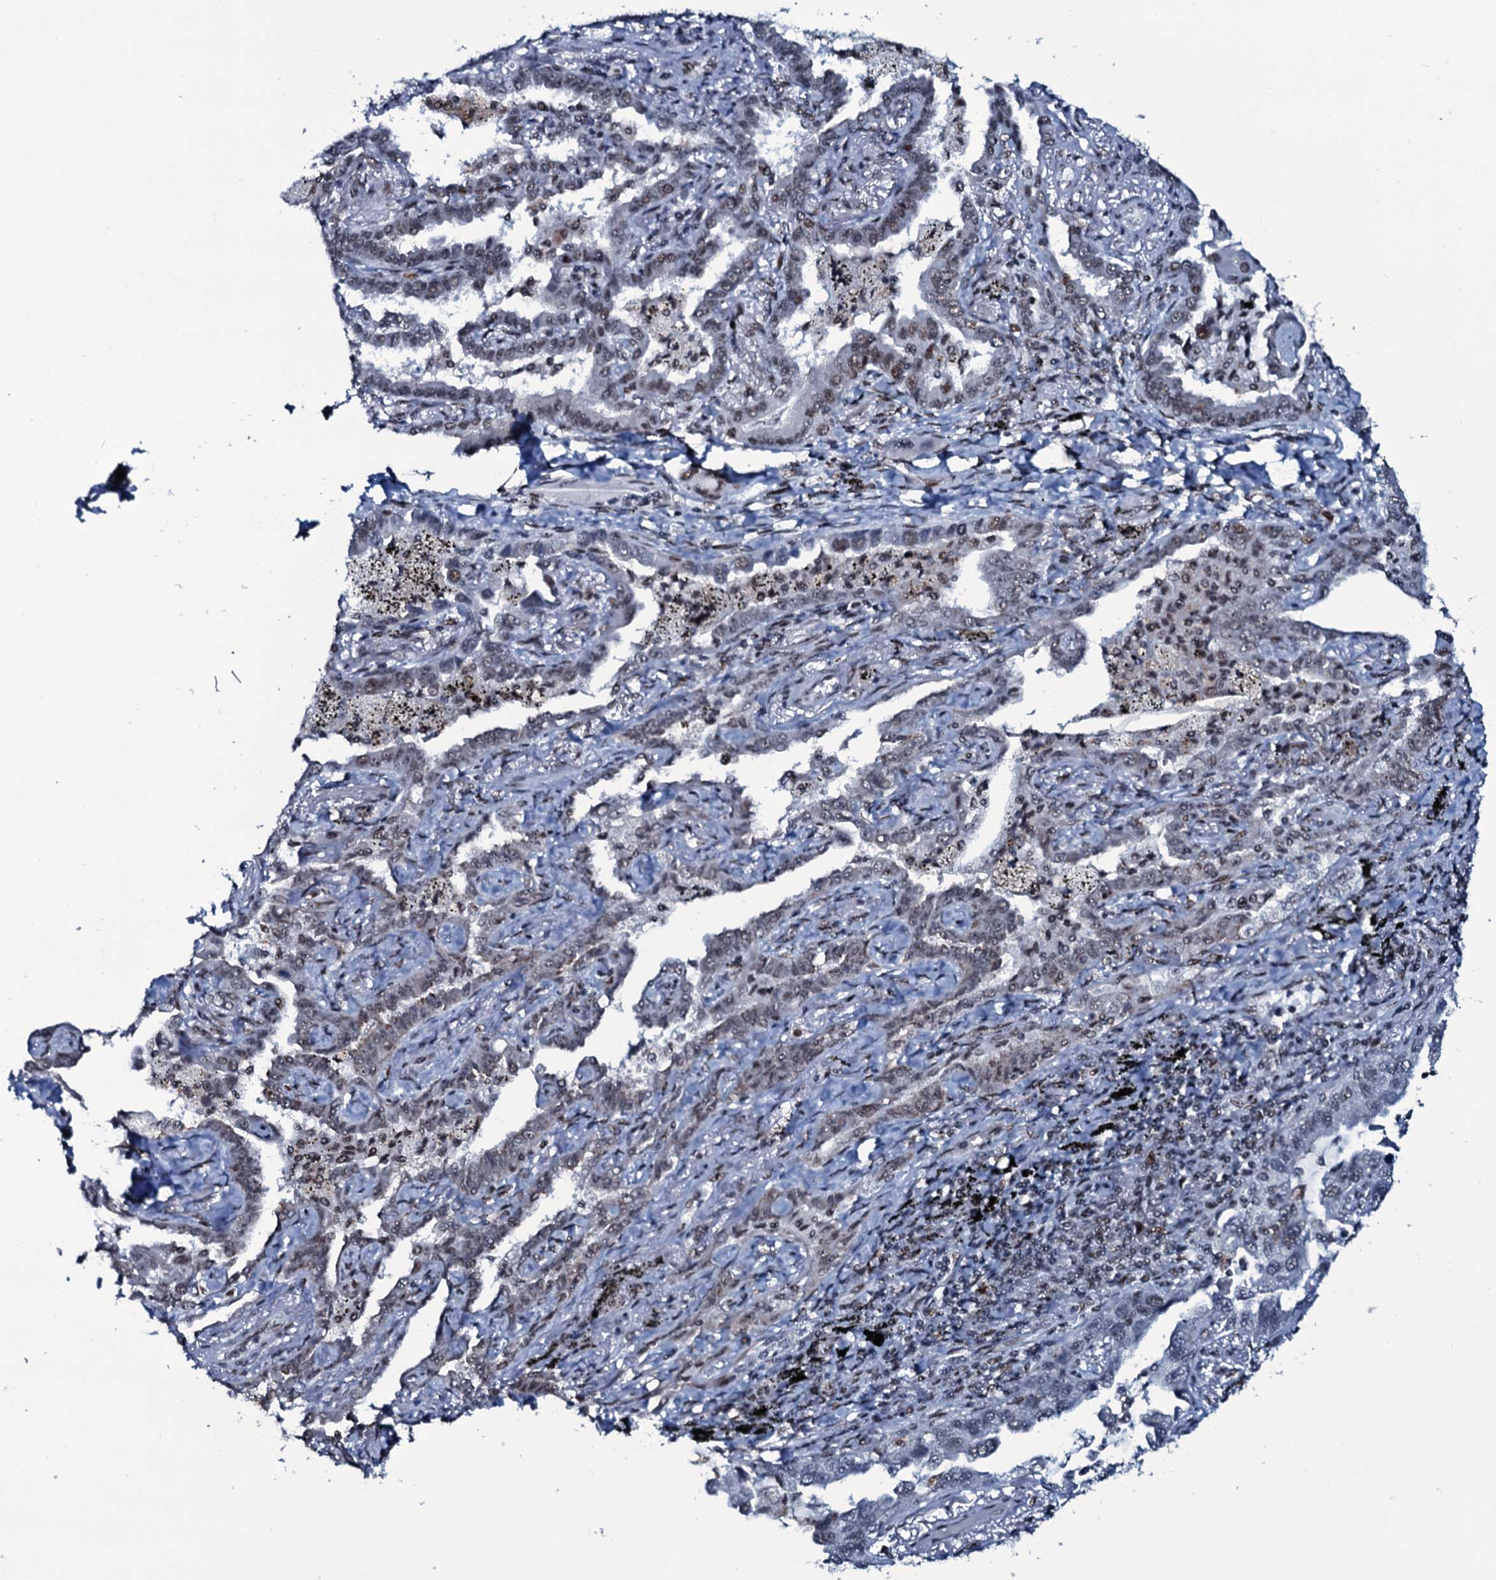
{"staining": {"intensity": "weak", "quantity": "<25%", "location": "nuclear"}, "tissue": "lung cancer", "cell_type": "Tumor cells", "image_type": "cancer", "snomed": [{"axis": "morphology", "description": "Adenocarcinoma, NOS"}, {"axis": "topography", "description": "Lung"}], "caption": "Immunohistochemical staining of human lung adenocarcinoma shows no significant expression in tumor cells. (DAB immunohistochemistry (IHC) with hematoxylin counter stain).", "gene": "ZMIZ2", "patient": {"sex": "male", "age": 67}}